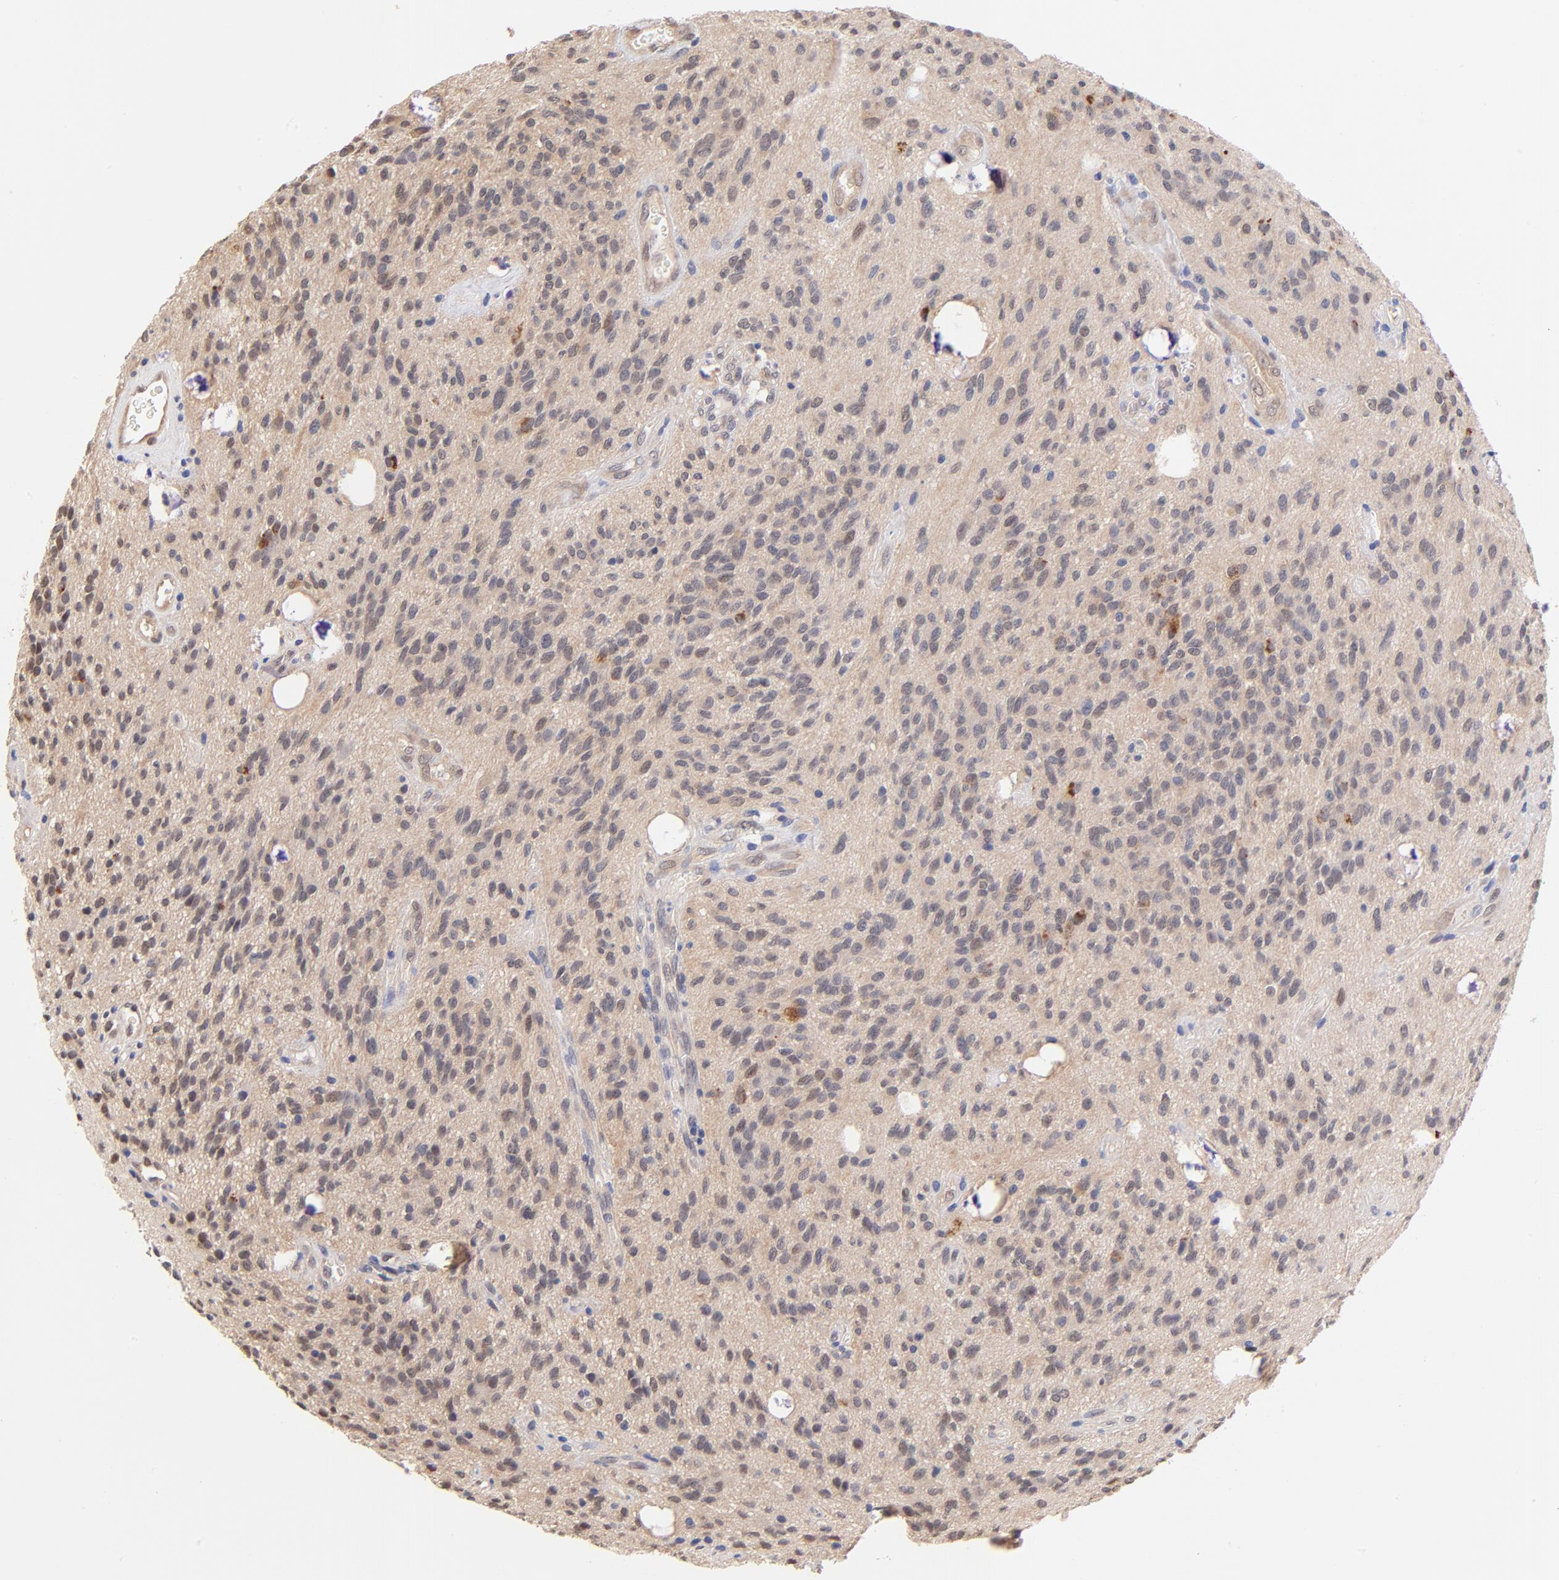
{"staining": {"intensity": "weak", "quantity": "<25%", "location": "nuclear"}, "tissue": "glioma", "cell_type": "Tumor cells", "image_type": "cancer", "snomed": [{"axis": "morphology", "description": "Glioma, malignant, Low grade"}, {"axis": "topography", "description": "Brain"}], "caption": "DAB (3,3'-diaminobenzidine) immunohistochemical staining of human glioma displays no significant expression in tumor cells.", "gene": "TXNL1", "patient": {"sex": "female", "age": 15}}